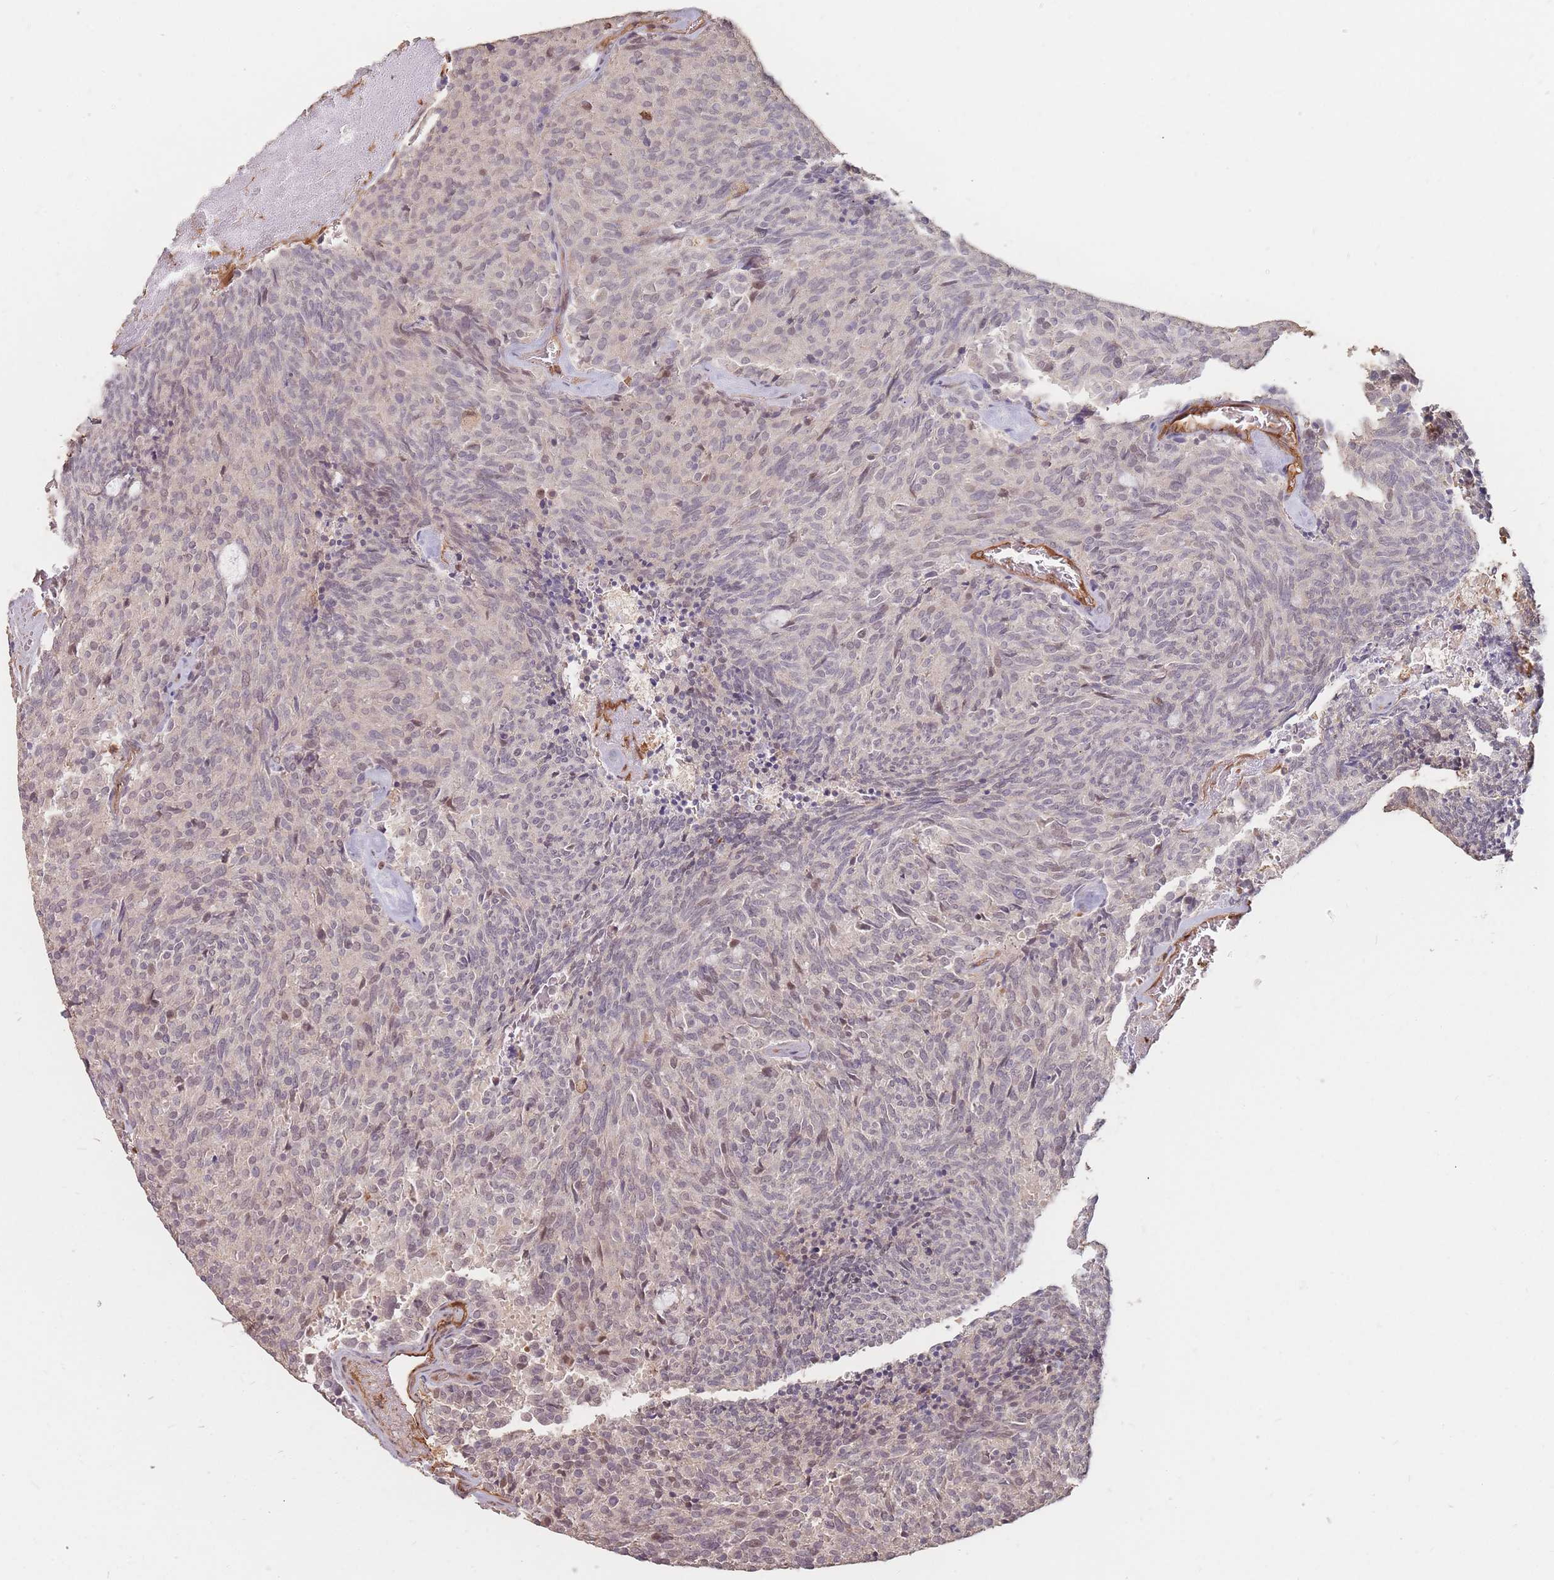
{"staining": {"intensity": "negative", "quantity": "none", "location": "none"}, "tissue": "carcinoid", "cell_type": "Tumor cells", "image_type": "cancer", "snomed": [{"axis": "morphology", "description": "Carcinoid, malignant, NOS"}, {"axis": "topography", "description": "Pancreas"}], "caption": "Immunohistochemistry (IHC) photomicrograph of malignant carcinoid stained for a protein (brown), which reveals no staining in tumor cells.", "gene": "PLS3", "patient": {"sex": "female", "age": 54}}